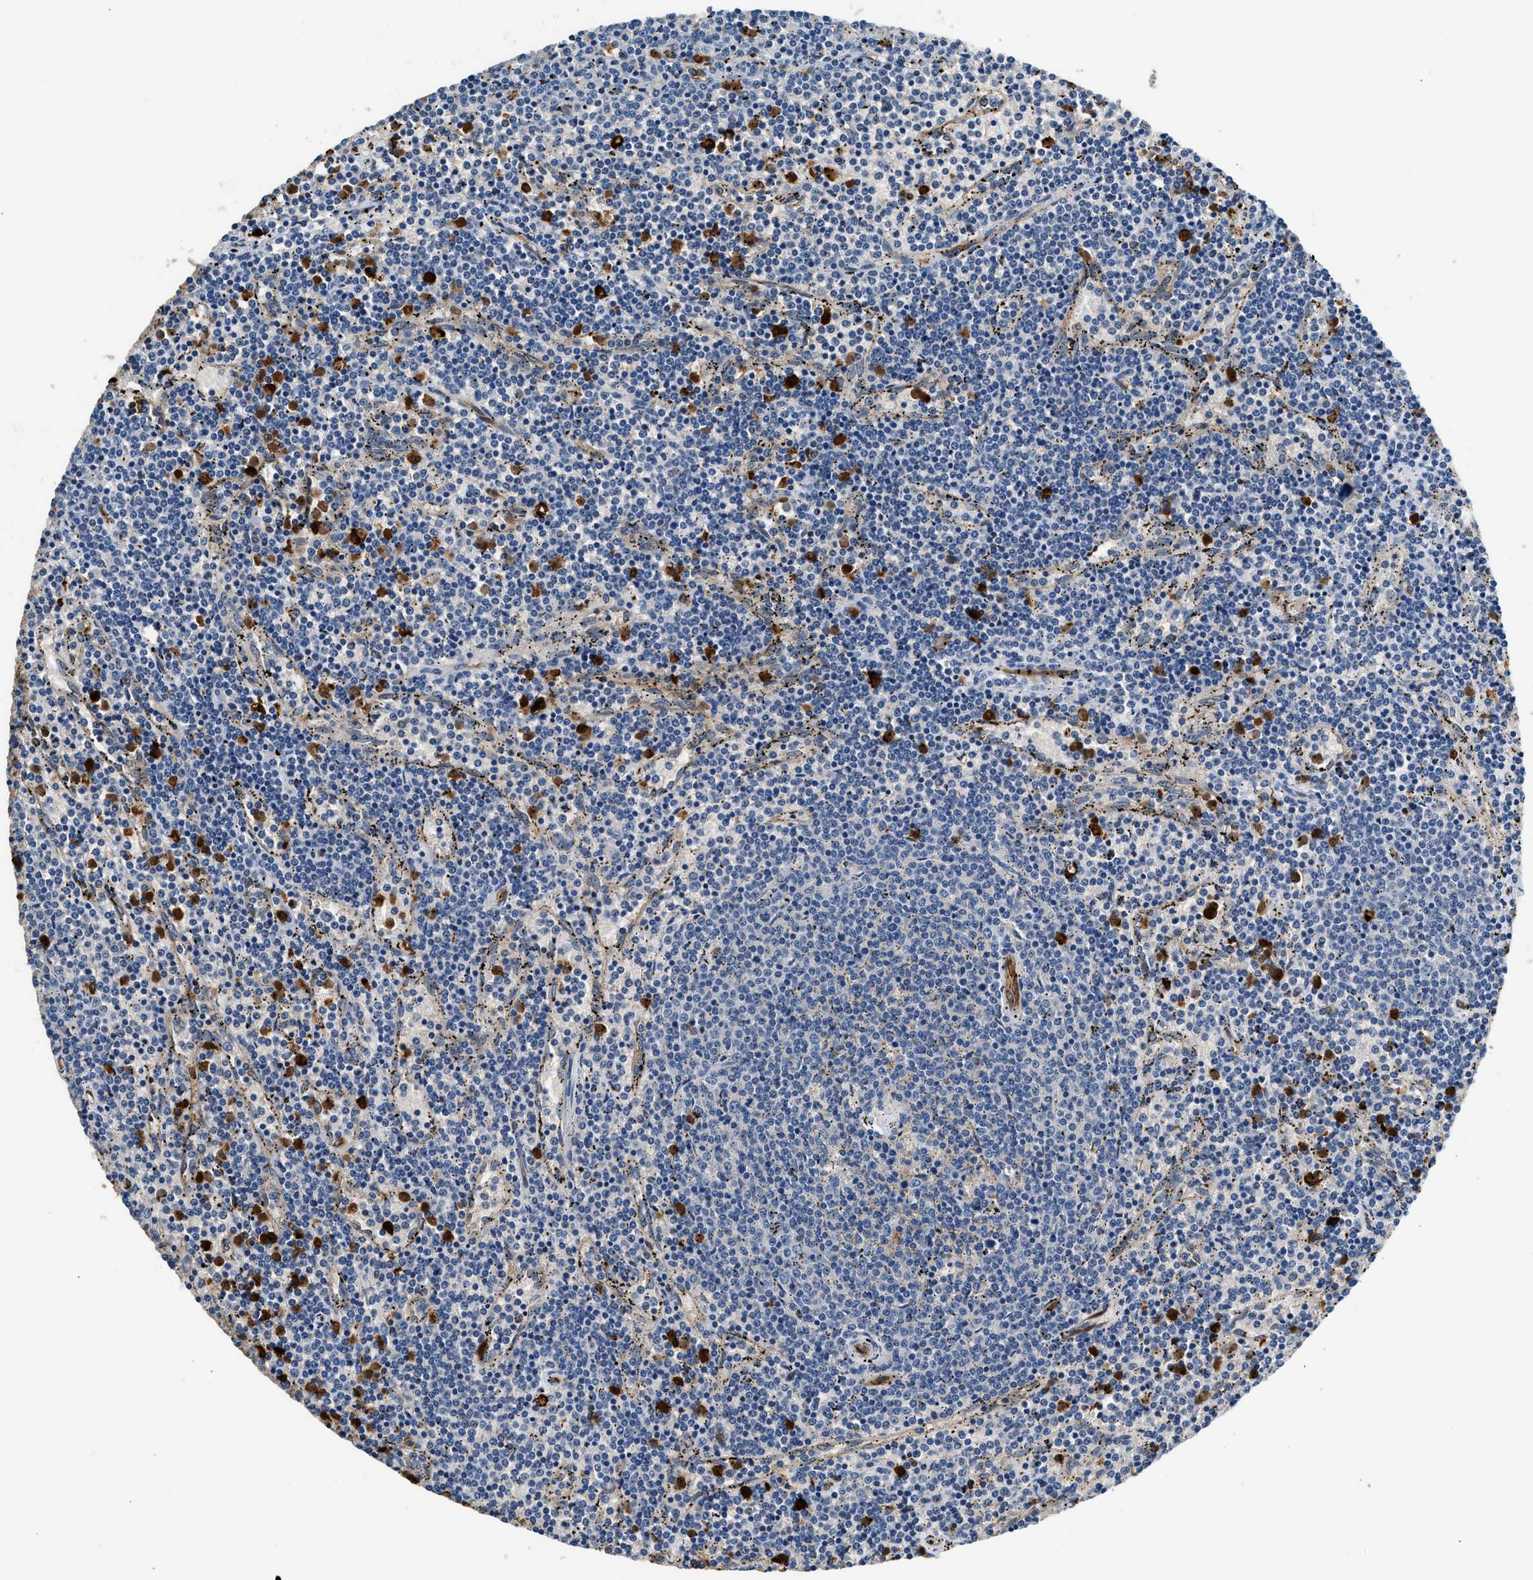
{"staining": {"intensity": "negative", "quantity": "none", "location": "none"}, "tissue": "lymphoma", "cell_type": "Tumor cells", "image_type": "cancer", "snomed": [{"axis": "morphology", "description": "Malignant lymphoma, non-Hodgkin's type, Low grade"}, {"axis": "topography", "description": "Spleen"}], "caption": "Malignant lymphoma, non-Hodgkin's type (low-grade) stained for a protein using immunohistochemistry (IHC) demonstrates no staining tumor cells.", "gene": "ANXA3", "patient": {"sex": "female", "age": 50}}